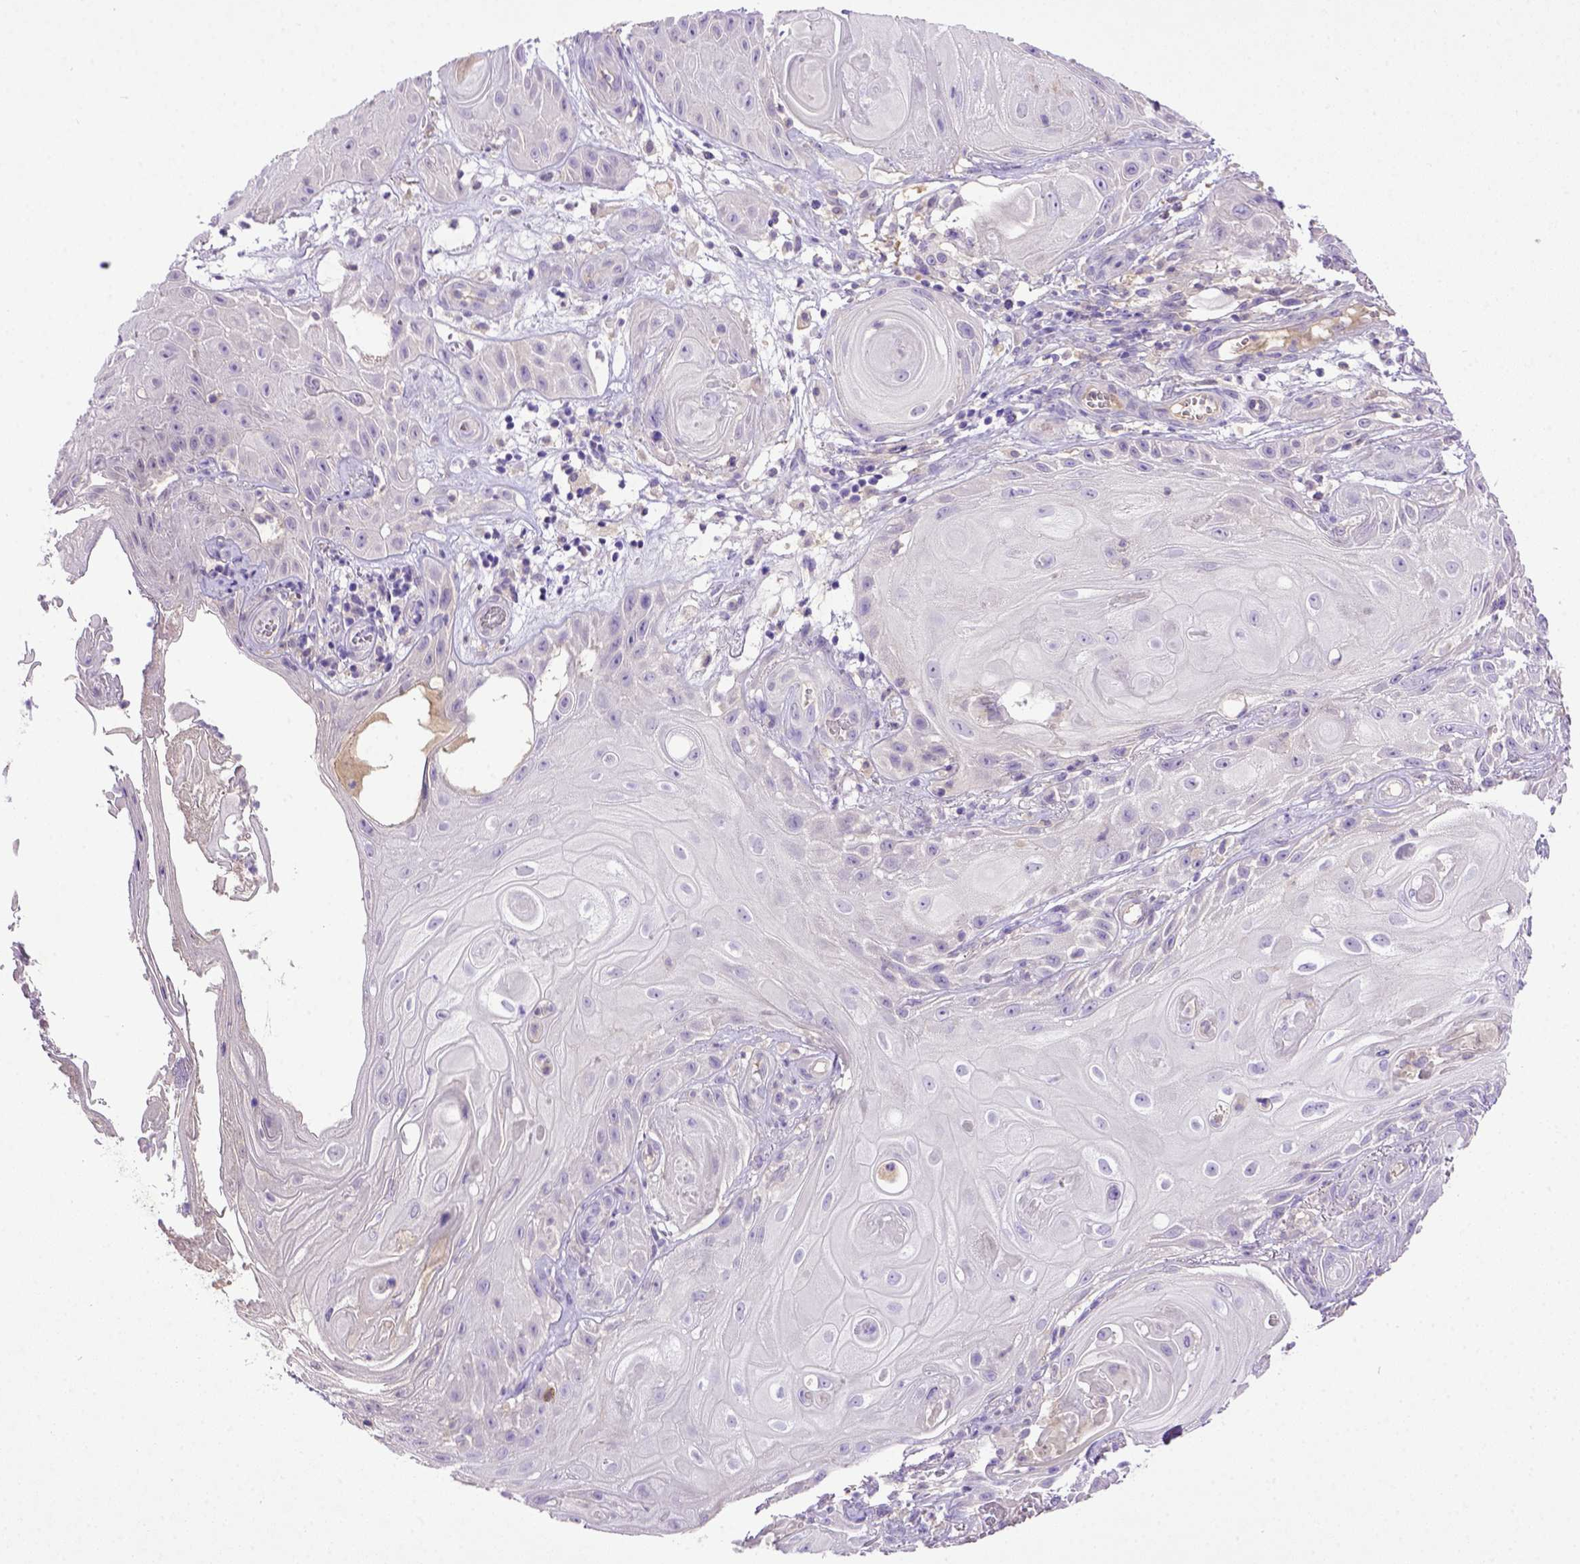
{"staining": {"intensity": "negative", "quantity": "none", "location": "none"}, "tissue": "skin cancer", "cell_type": "Tumor cells", "image_type": "cancer", "snomed": [{"axis": "morphology", "description": "Squamous cell carcinoma, NOS"}, {"axis": "topography", "description": "Skin"}], "caption": "Micrograph shows no significant protein positivity in tumor cells of skin cancer (squamous cell carcinoma). The staining is performed using DAB brown chromogen with nuclei counter-stained in using hematoxylin.", "gene": "DEPDC1B", "patient": {"sex": "male", "age": 62}}